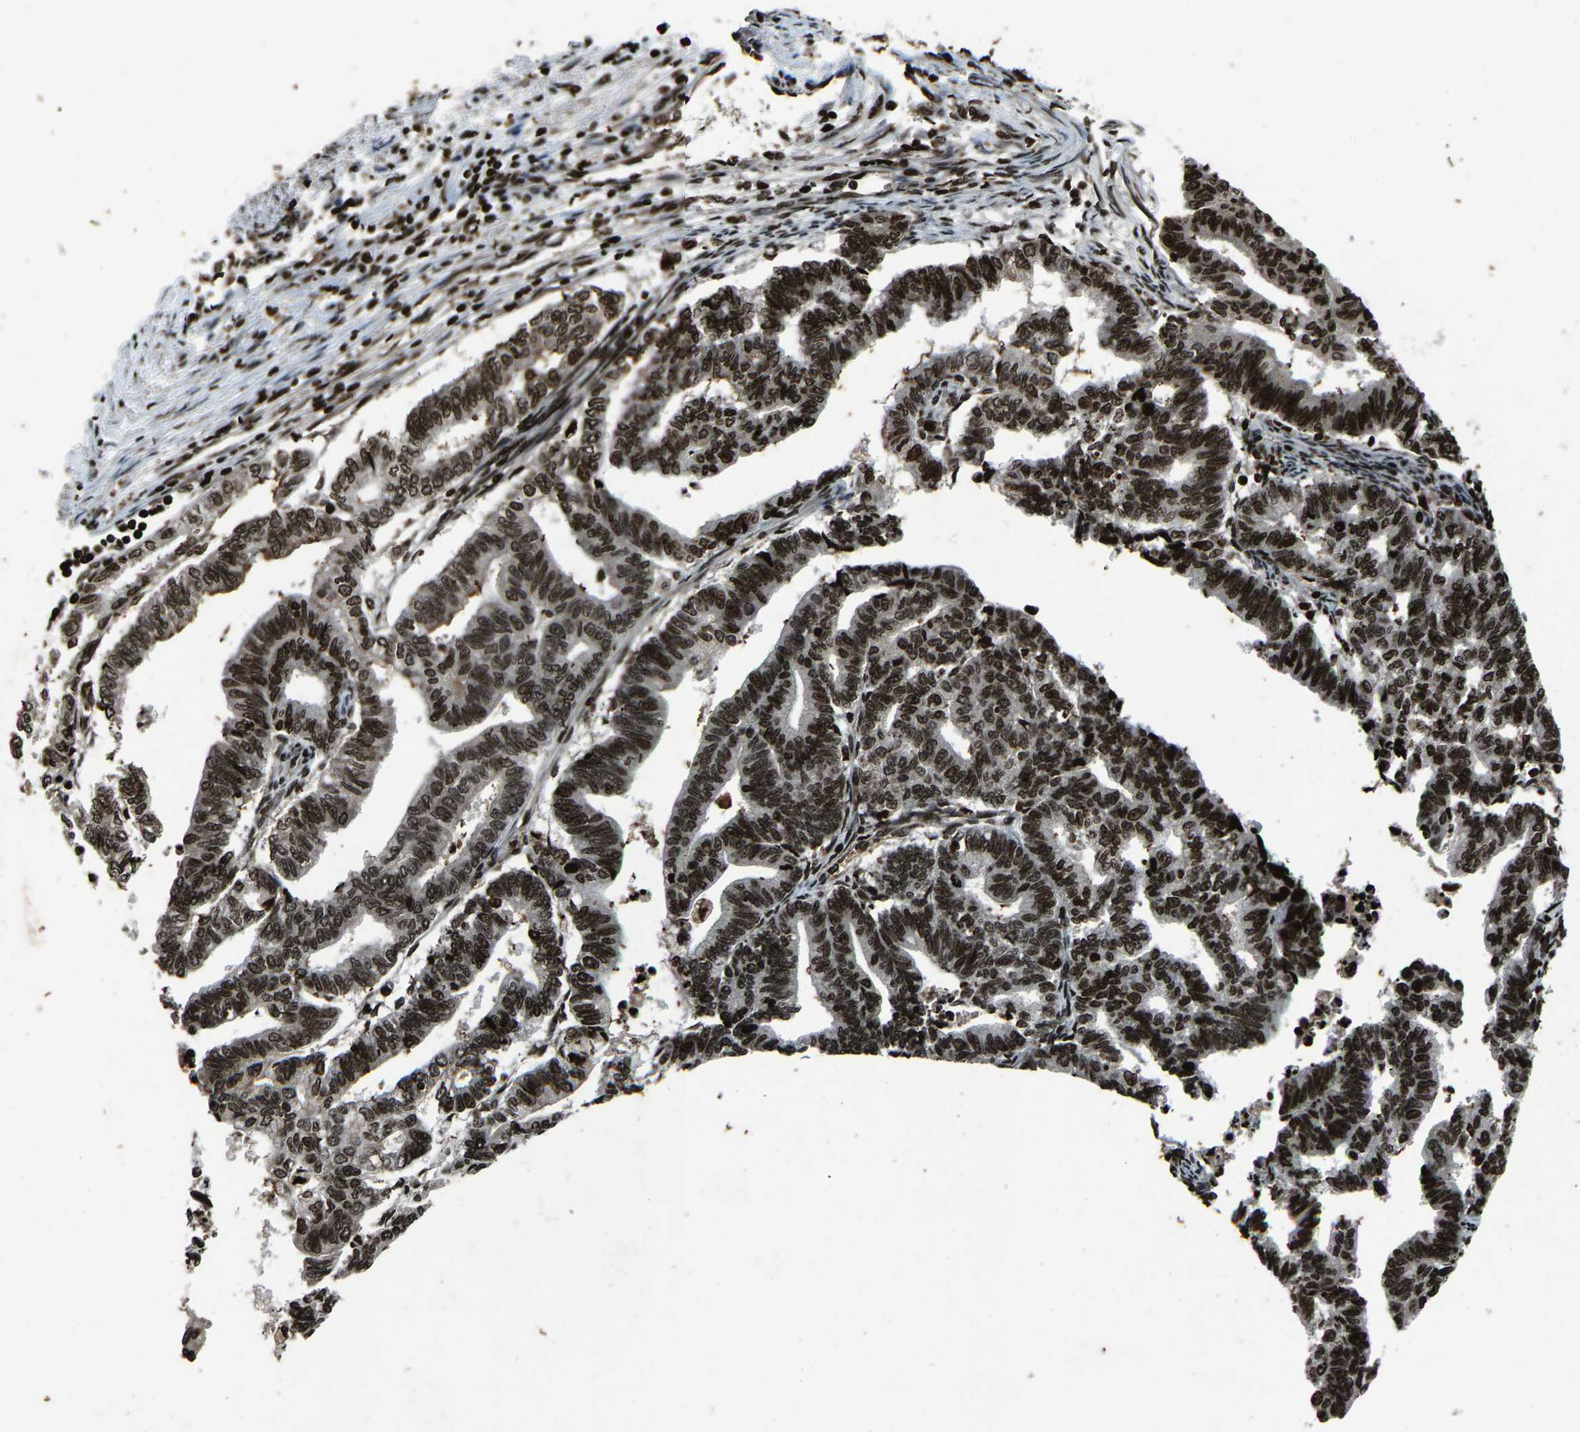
{"staining": {"intensity": "strong", "quantity": ">75%", "location": "nuclear"}, "tissue": "endometrial cancer", "cell_type": "Tumor cells", "image_type": "cancer", "snomed": [{"axis": "morphology", "description": "Adenocarcinoma, NOS"}, {"axis": "topography", "description": "Endometrium"}], "caption": "Adenocarcinoma (endometrial) stained for a protein demonstrates strong nuclear positivity in tumor cells.", "gene": "H4C1", "patient": {"sex": "female", "age": 79}}